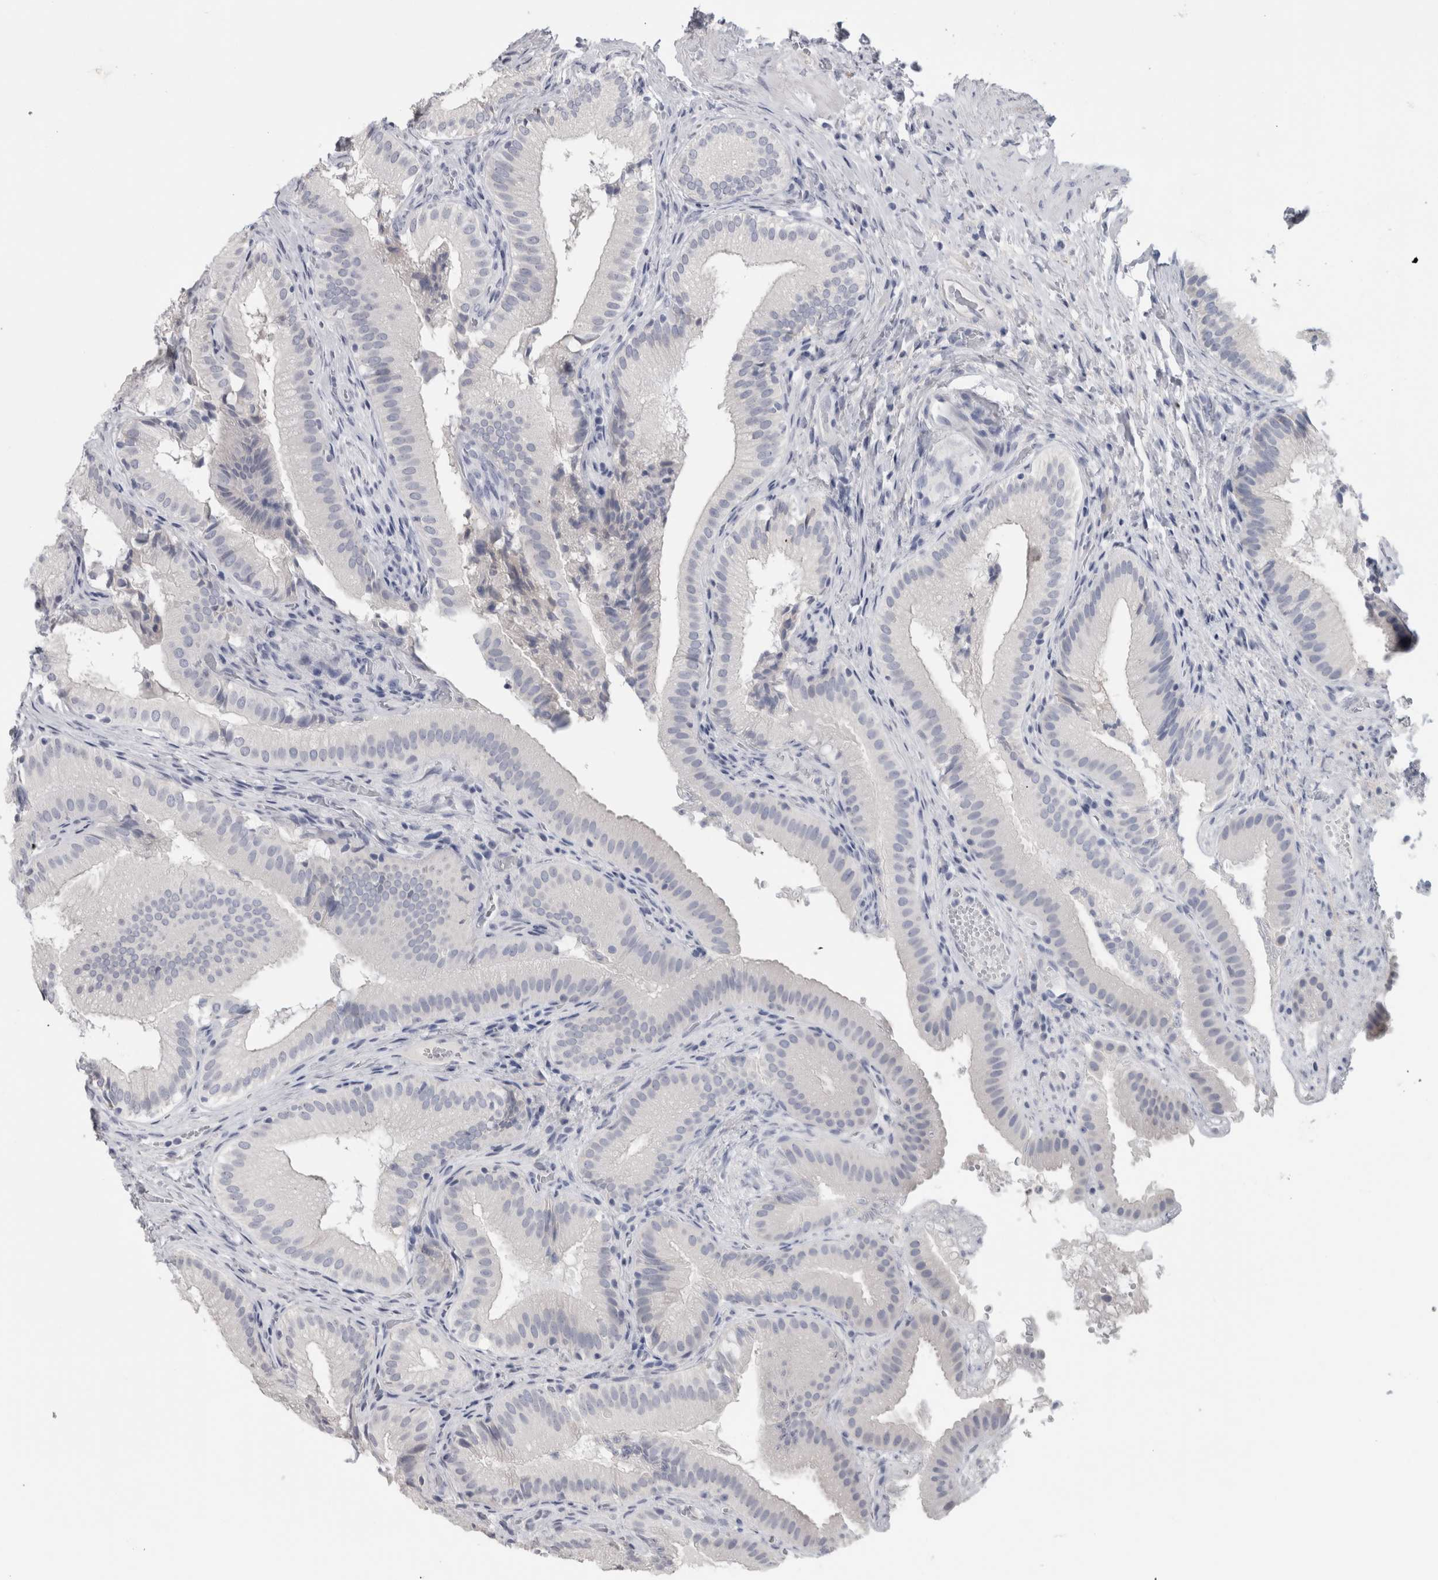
{"staining": {"intensity": "negative", "quantity": "none", "location": "none"}, "tissue": "gallbladder", "cell_type": "Glandular cells", "image_type": "normal", "snomed": [{"axis": "morphology", "description": "Normal tissue, NOS"}, {"axis": "topography", "description": "Gallbladder"}], "caption": "This is an immunohistochemistry (IHC) histopathology image of normal human gallbladder. There is no expression in glandular cells.", "gene": "ADAM2", "patient": {"sex": "female", "age": 30}}